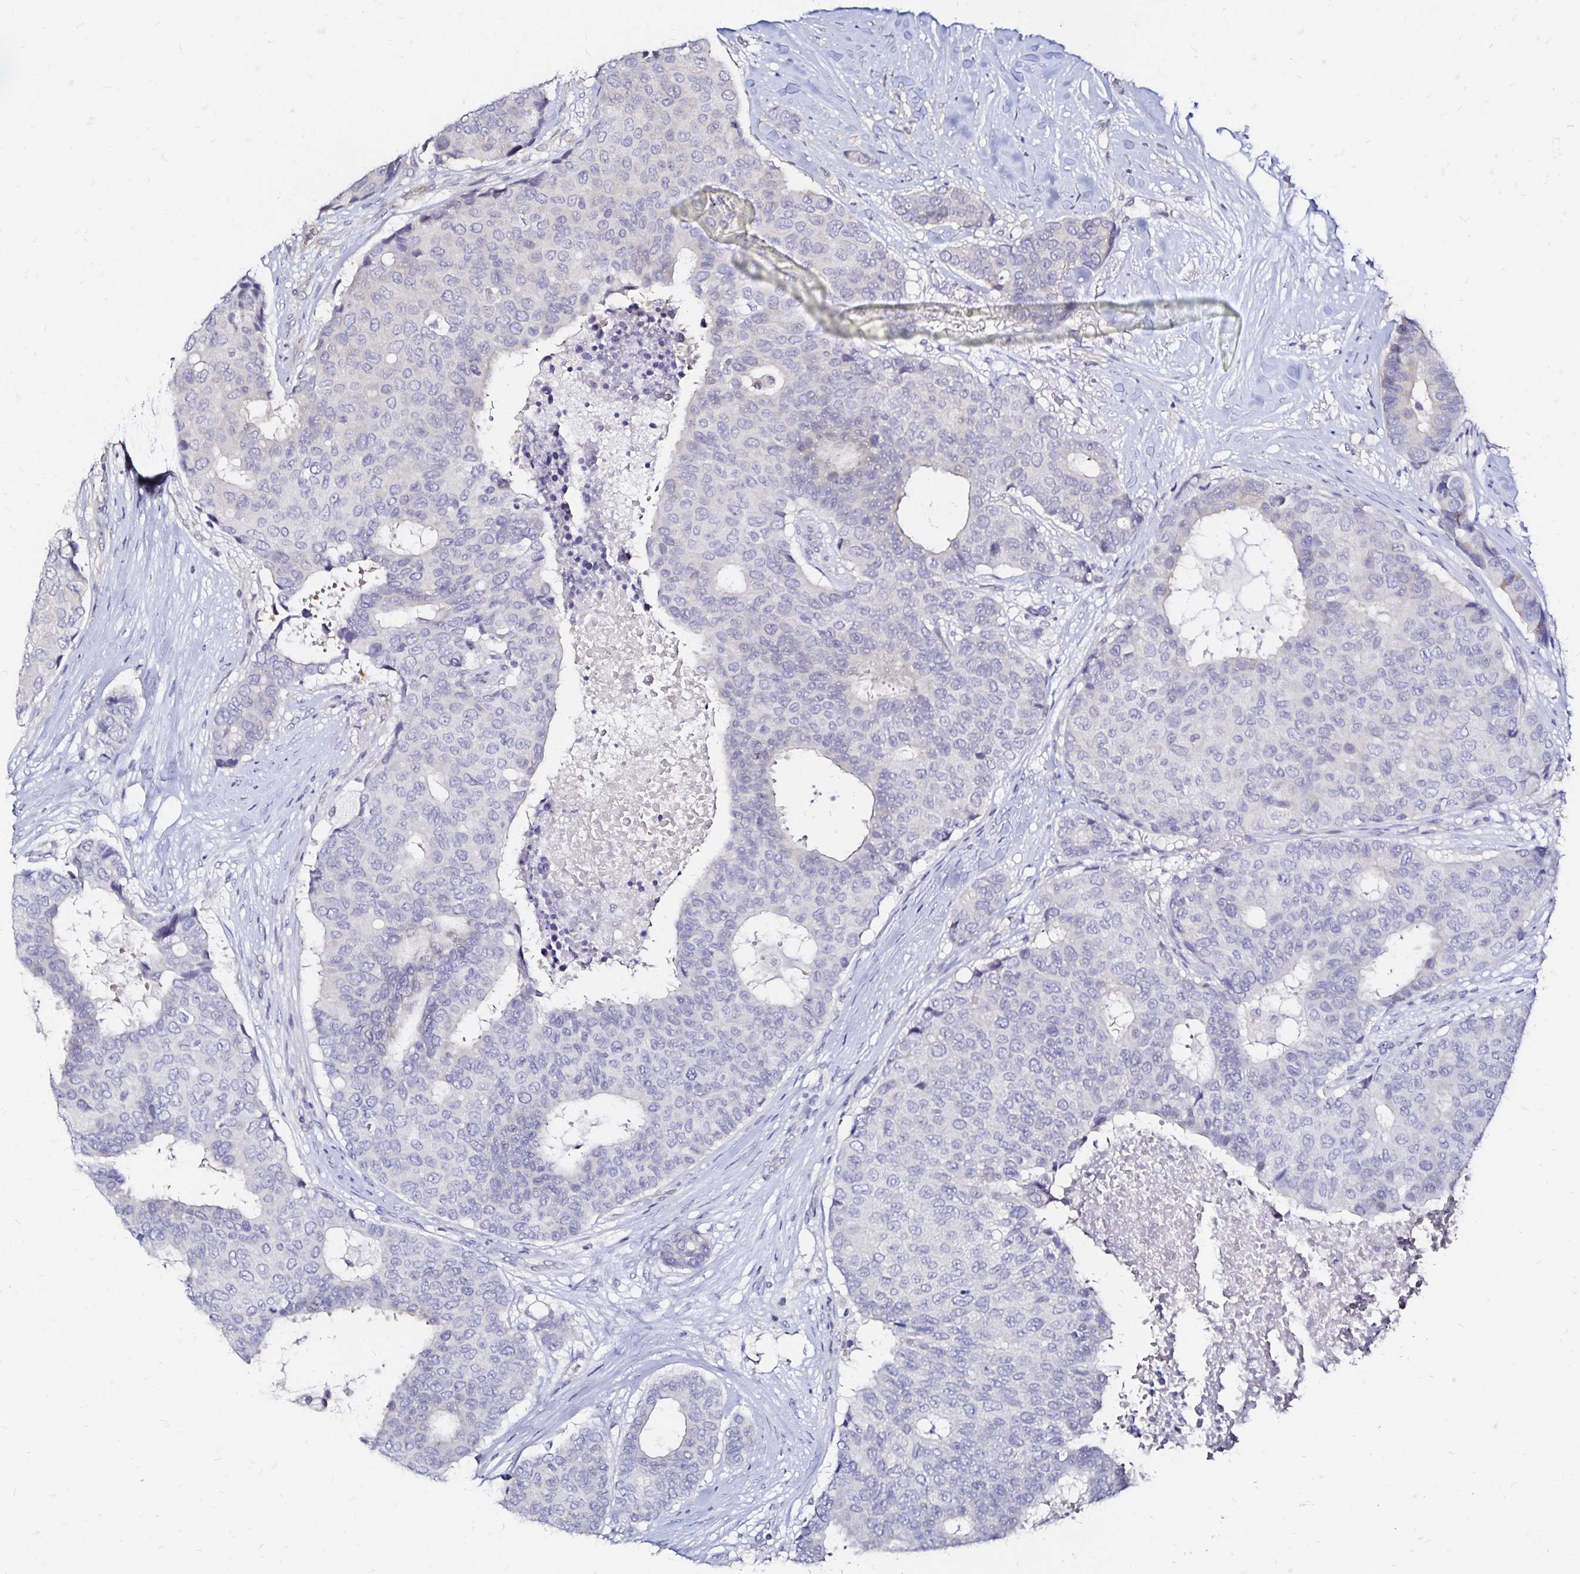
{"staining": {"intensity": "negative", "quantity": "none", "location": "none"}, "tissue": "breast cancer", "cell_type": "Tumor cells", "image_type": "cancer", "snomed": [{"axis": "morphology", "description": "Duct carcinoma"}, {"axis": "topography", "description": "Breast"}], "caption": "High magnification brightfield microscopy of intraductal carcinoma (breast) stained with DAB (brown) and counterstained with hematoxylin (blue): tumor cells show no significant expression. (DAB (3,3'-diaminobenzidine) IHC with hematoxylin counter stain).", "gene": "SLC5A1", "patient": {"sex": "female", "age": 75}}